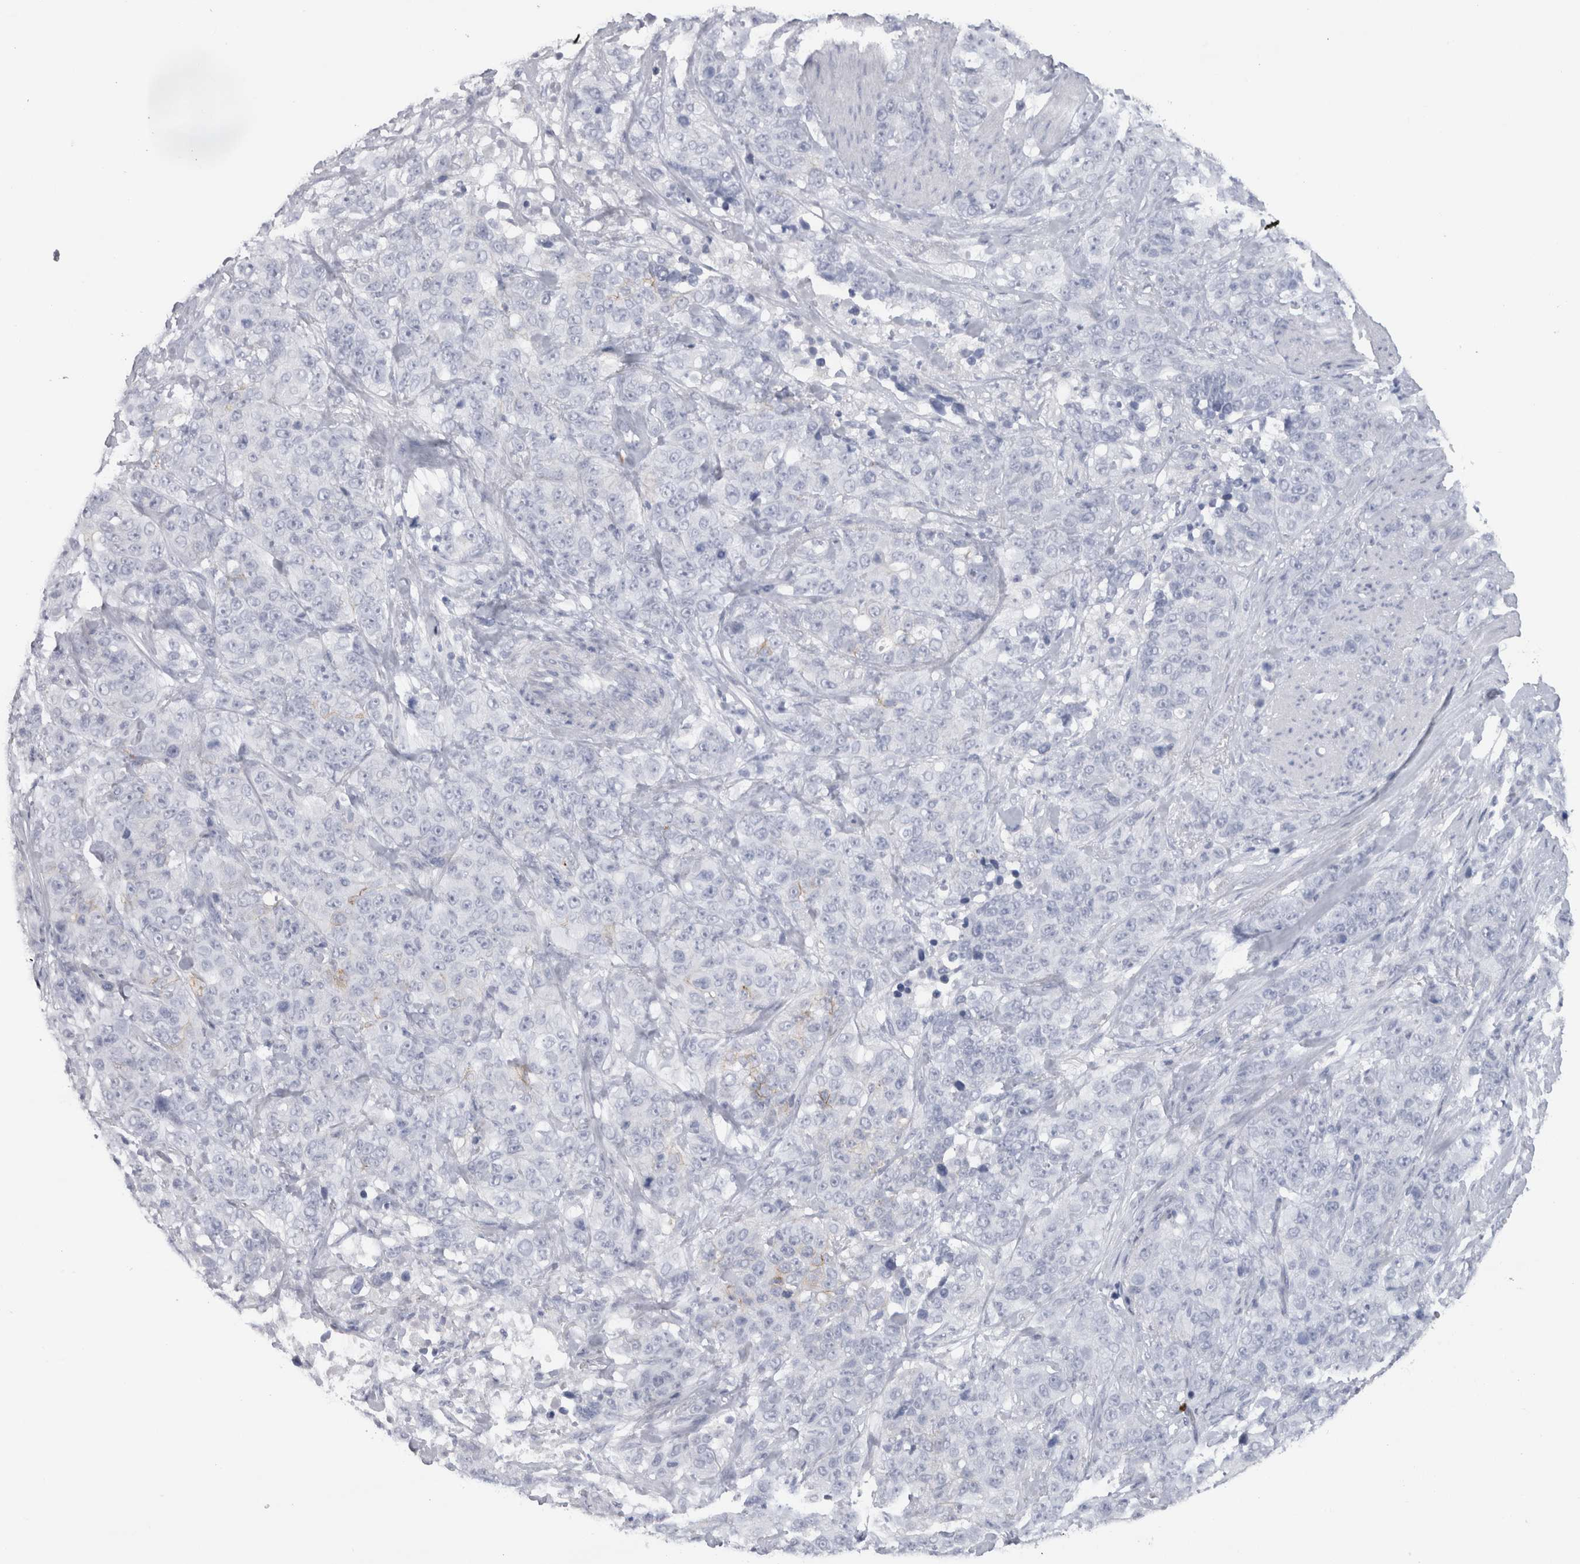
{"staining": {"intensity": "negative", "quantity": "none", "location": "none"}, "tissue": "stomach cancer", "cell_type": "Tumor cells", "image_type": "cancer", "snomed": [{"axis": "morphology", "description": "Adenocarcinoma, NOS"}, {"axis": "topography", "description": "Stomach"}], "caption": "Immunohistochemical staining of human stomach adenocarcinoma reveals no significant positivity in tumor cells. (Brightfield microscopy of DAB (3,3'-diaminobenzidine) immunohistochemistry (IHC) at high magnification).", "gene": "CDH17", "patient": {"sex": "male", "age": 48}}